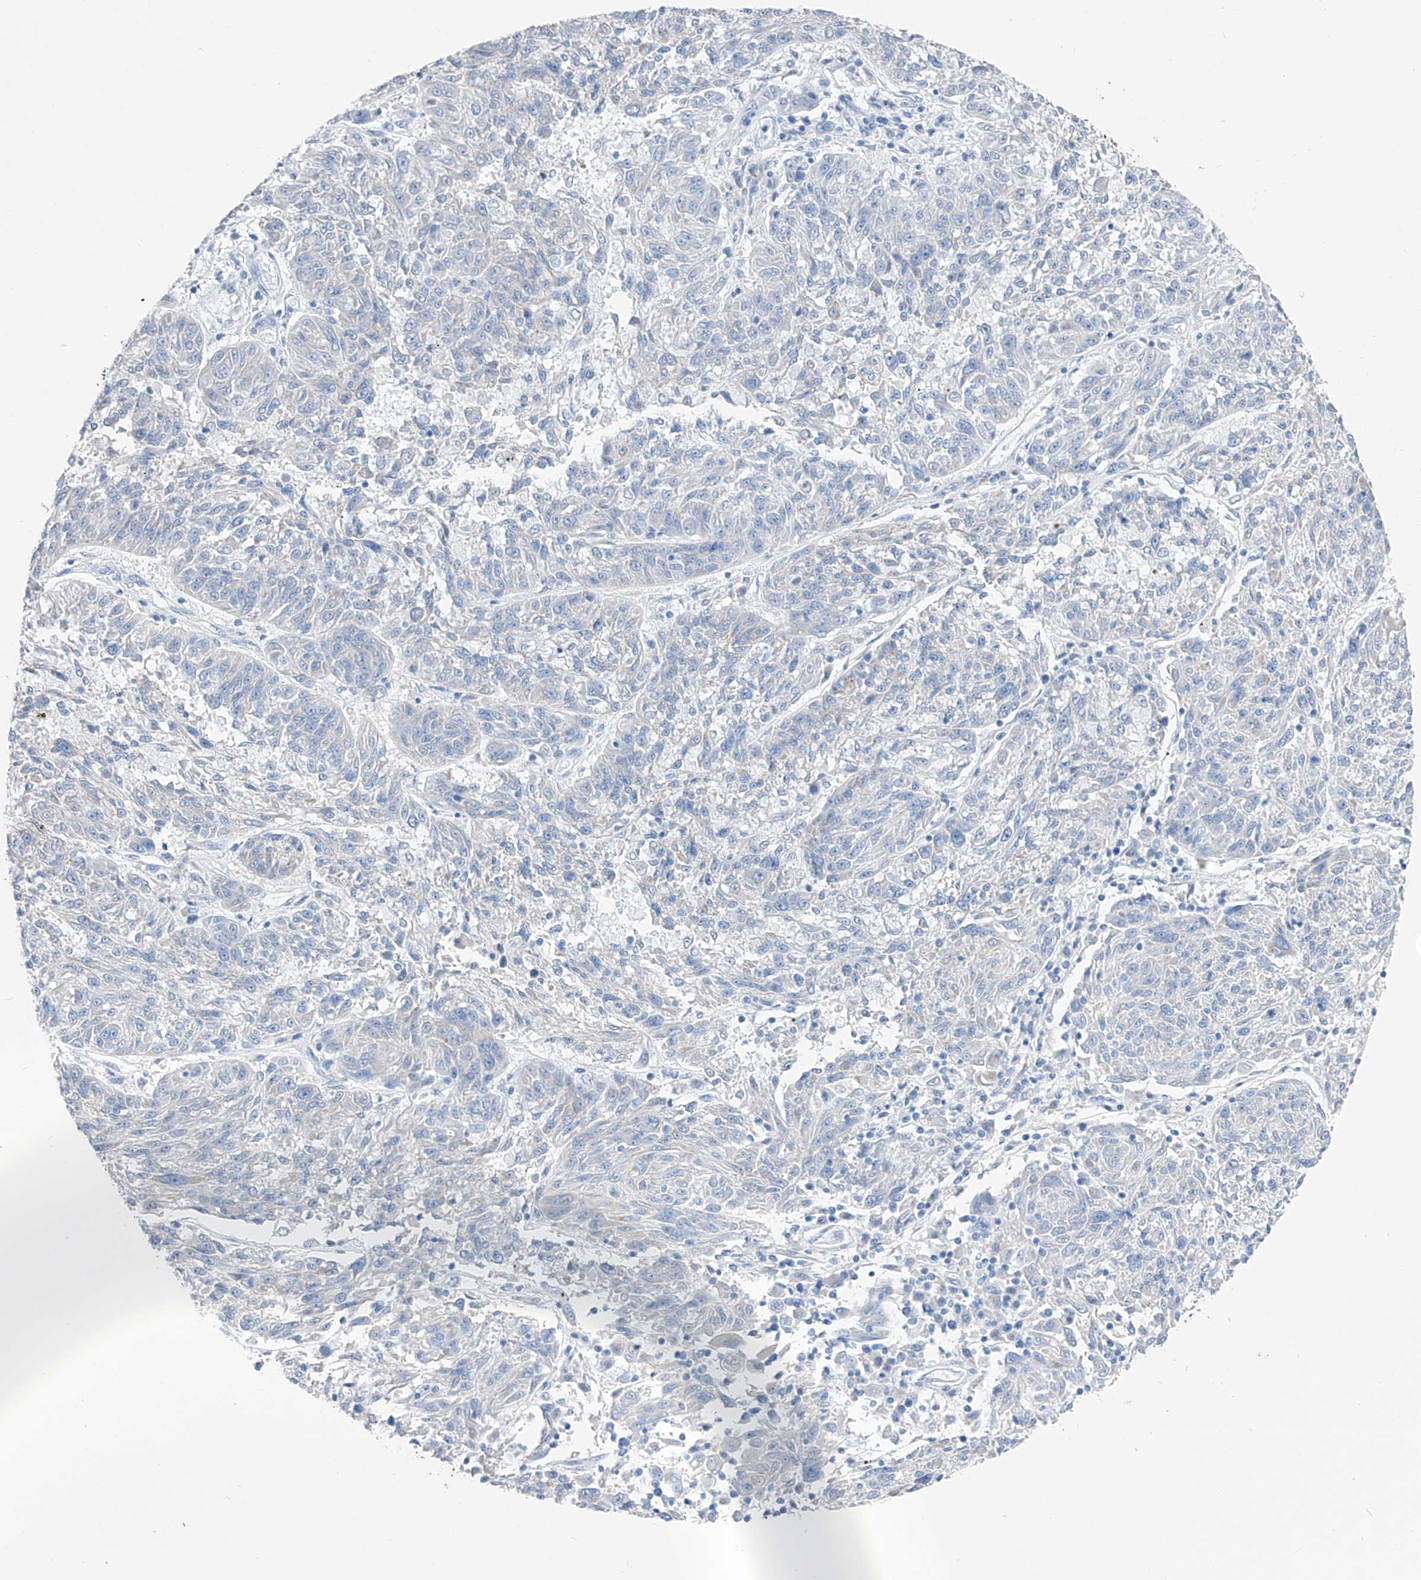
{"staining": {"intensity": "negative", "quantity": "none", "location": "none"}, "tissue": "melanoma", "cell_type": "Tumor cells", "image_type": "cancer", "snomed": [{"axis": "morphology", "description": "Malignant melanoma, NOS"}, {"axis": "topography", "description": "Skin"}], "caption": "There is no significant expression in tumor cells of malignant melanoma.", "gene": "FRS3", "patient": {"sex": "male", "age": 53}}